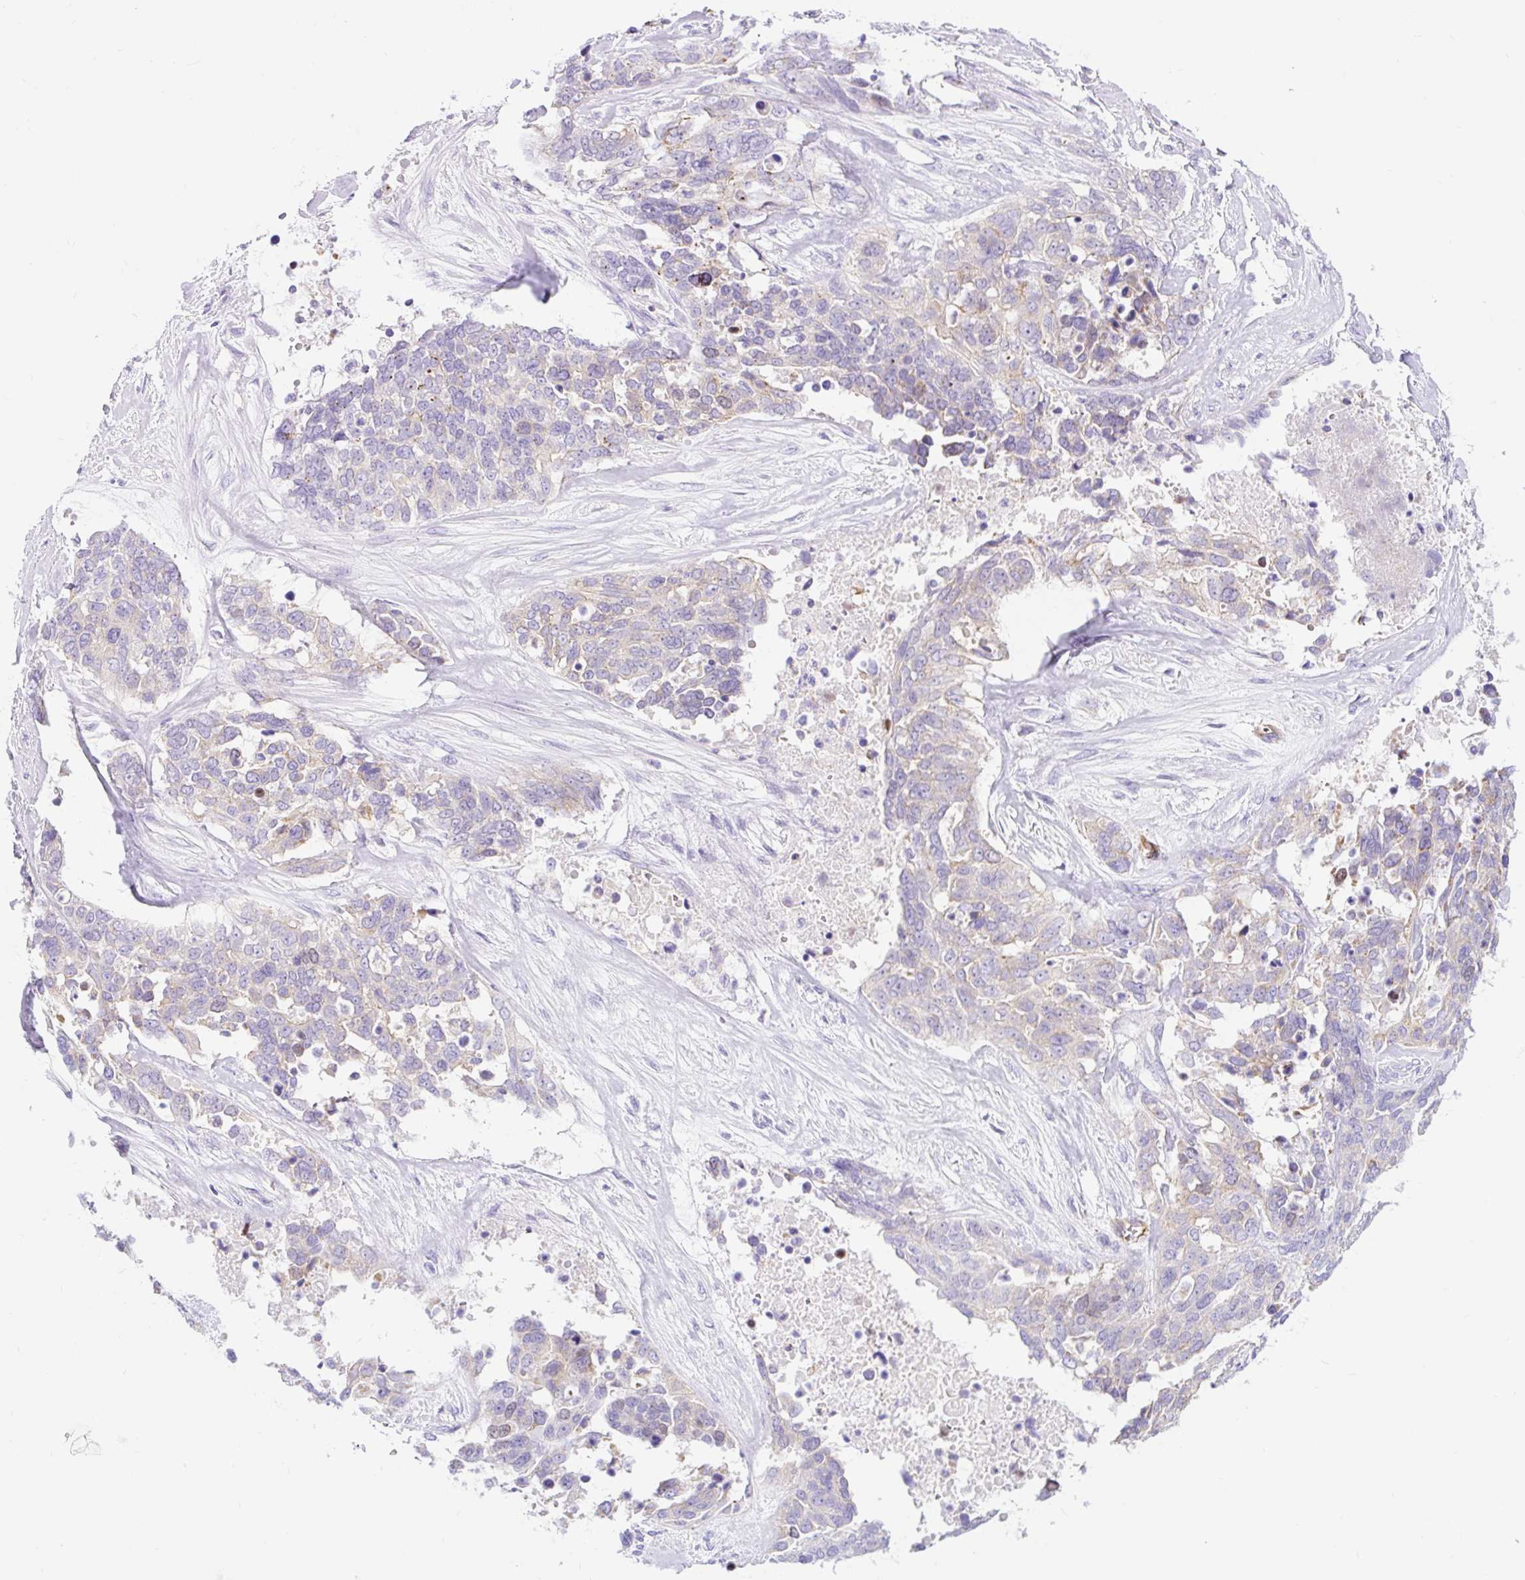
{"staining": {"intensity": "negative", "quantity": "none", "location": "none"}, "tissue": "ovarian cancer", "cell_type": "Tumor cells", "image_type": "cancer", "snomed": [{"axis": "morphology", "description": "Cystadenocarcinoma, serous, NOS"}, {"axis": "topography", "description": "Ovary"}], "caption": "Micrograph shows no significant protein expression in tumor cells of ovarian serous cystadenocarcinoma.", "gene": "HIP1R", "patient": {"sex": "female", "age": 44}}